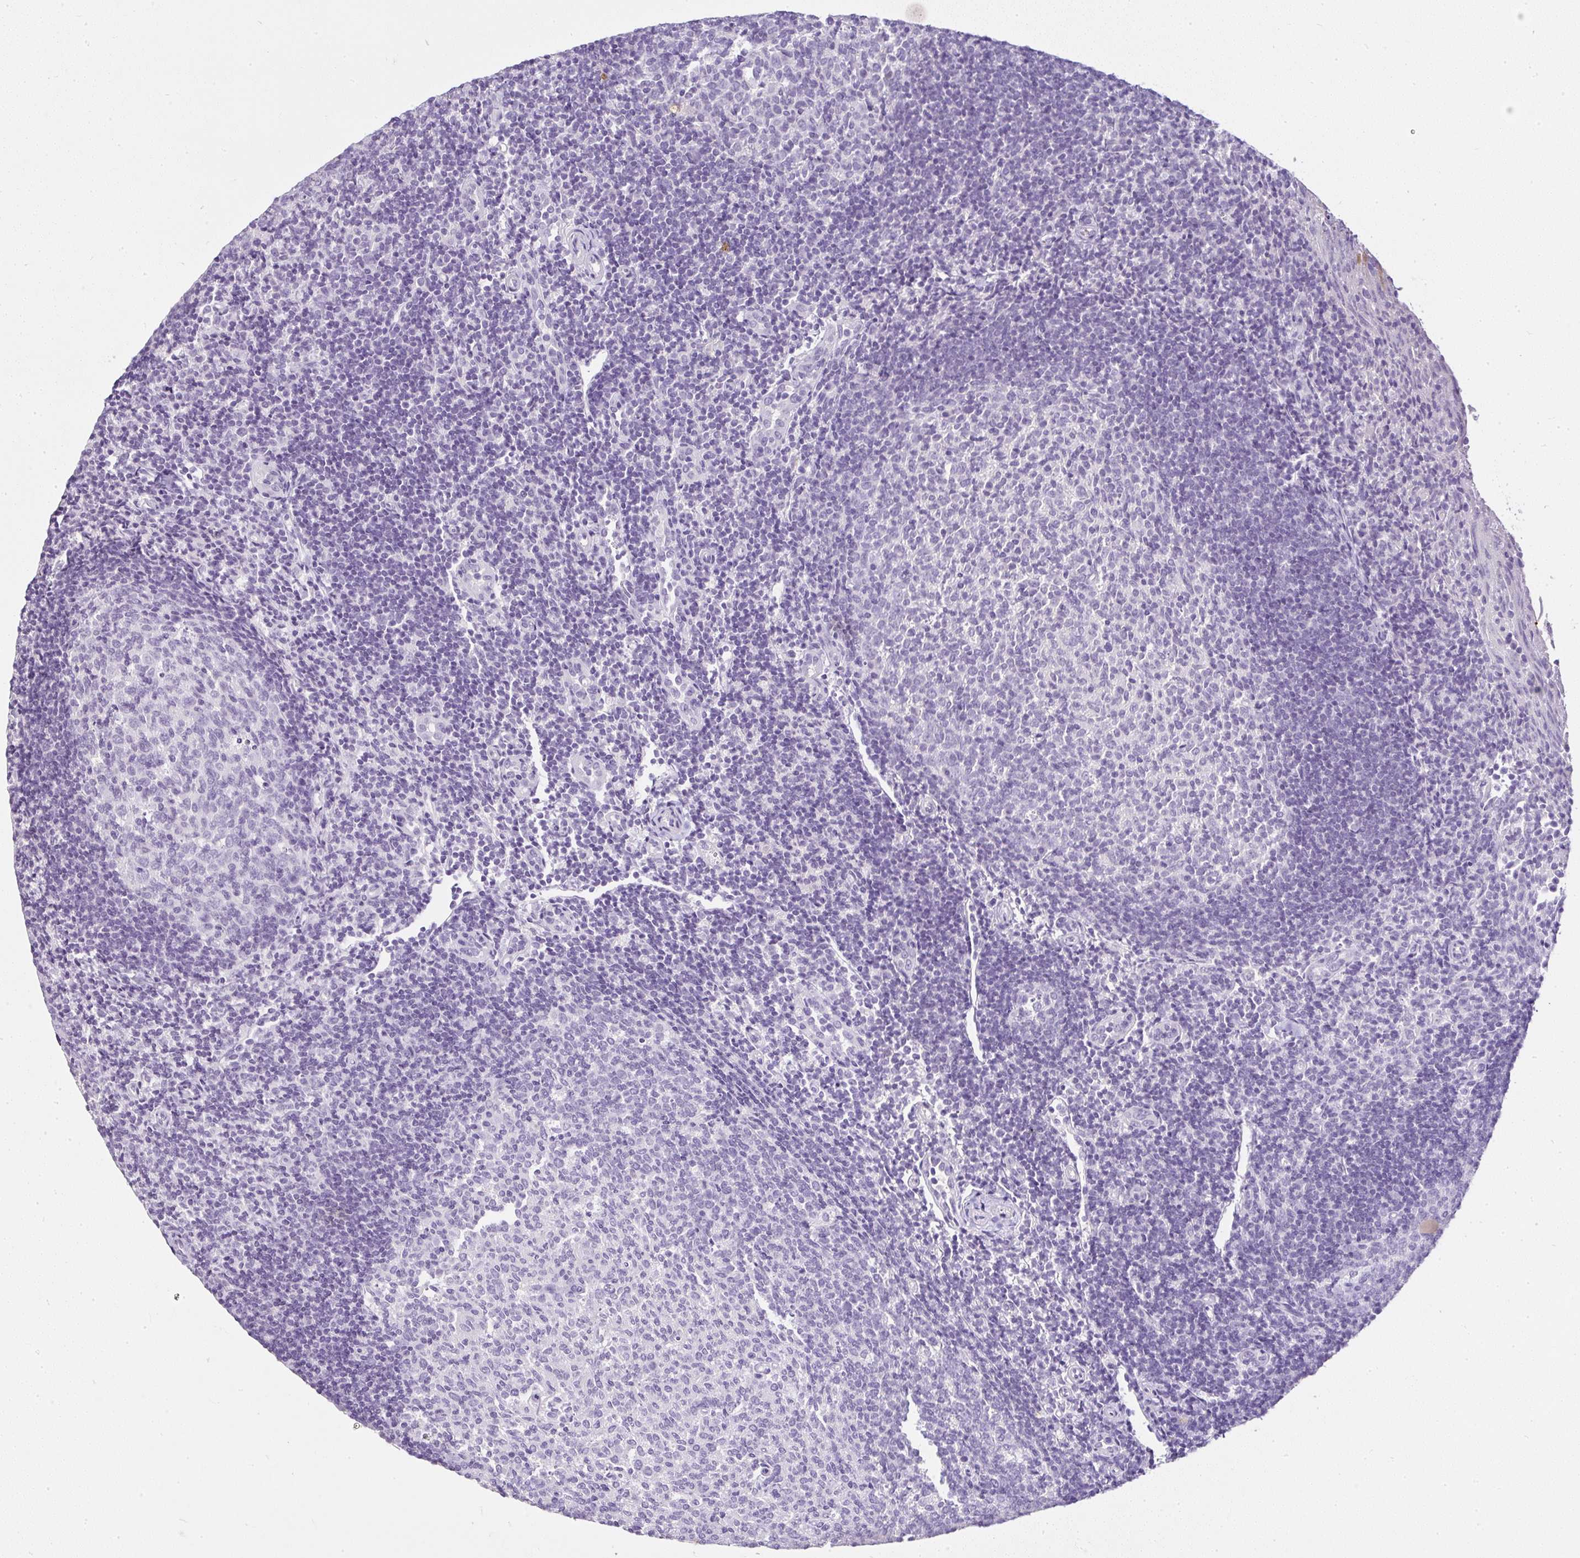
{"staining": {"intensity": "negative", "quantity": "none", "location": "none"}, "tissue": "tonsil", "cell_type": "Germinal center cells", "image_type": "normal", "snomed": [{"axis": "morphology", "description": "Normal tissue, NOS"}, {"axis": "topography", "description": "Tonsil"}], "caption": "An IHC micrograph of normal tonsil is shown. There is no staining in germinal center cells of tonsil.", "gene": "SERPINB3", "patient": {"sex": "female", "age": 10}}